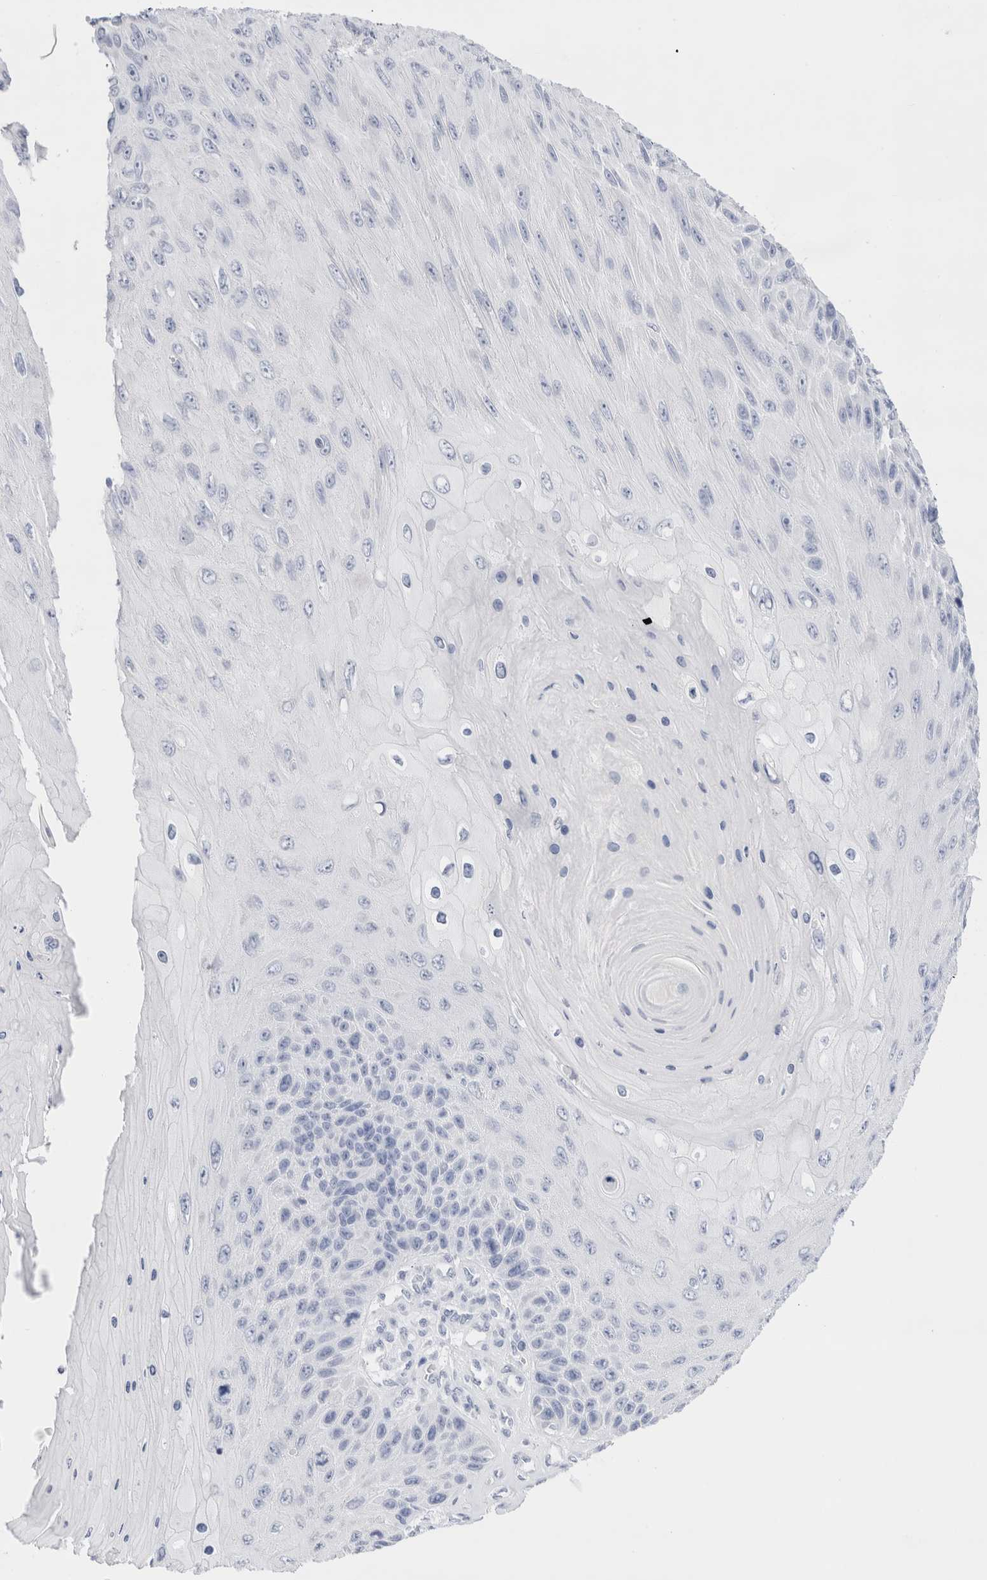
{"staining": {"intensity": "negative", "quantity": "none", "location": "none"}, "tissue": "skin cancer", "cell_type": "Tumor cells", "image_type": "cancer", "snomed": [{"axis": "morphology", "description": "Squamous cell carcinoma, NOS"}, {"axis": "topography", "description": "Skin"}], "caption": "A high-resolution image shows IHC staining of skin squamous cell carcinoma, which exhibits no significant expression in tumor cells.", "gene": "ECHDC2", "patient": {"sex": "female", "age": 88}}